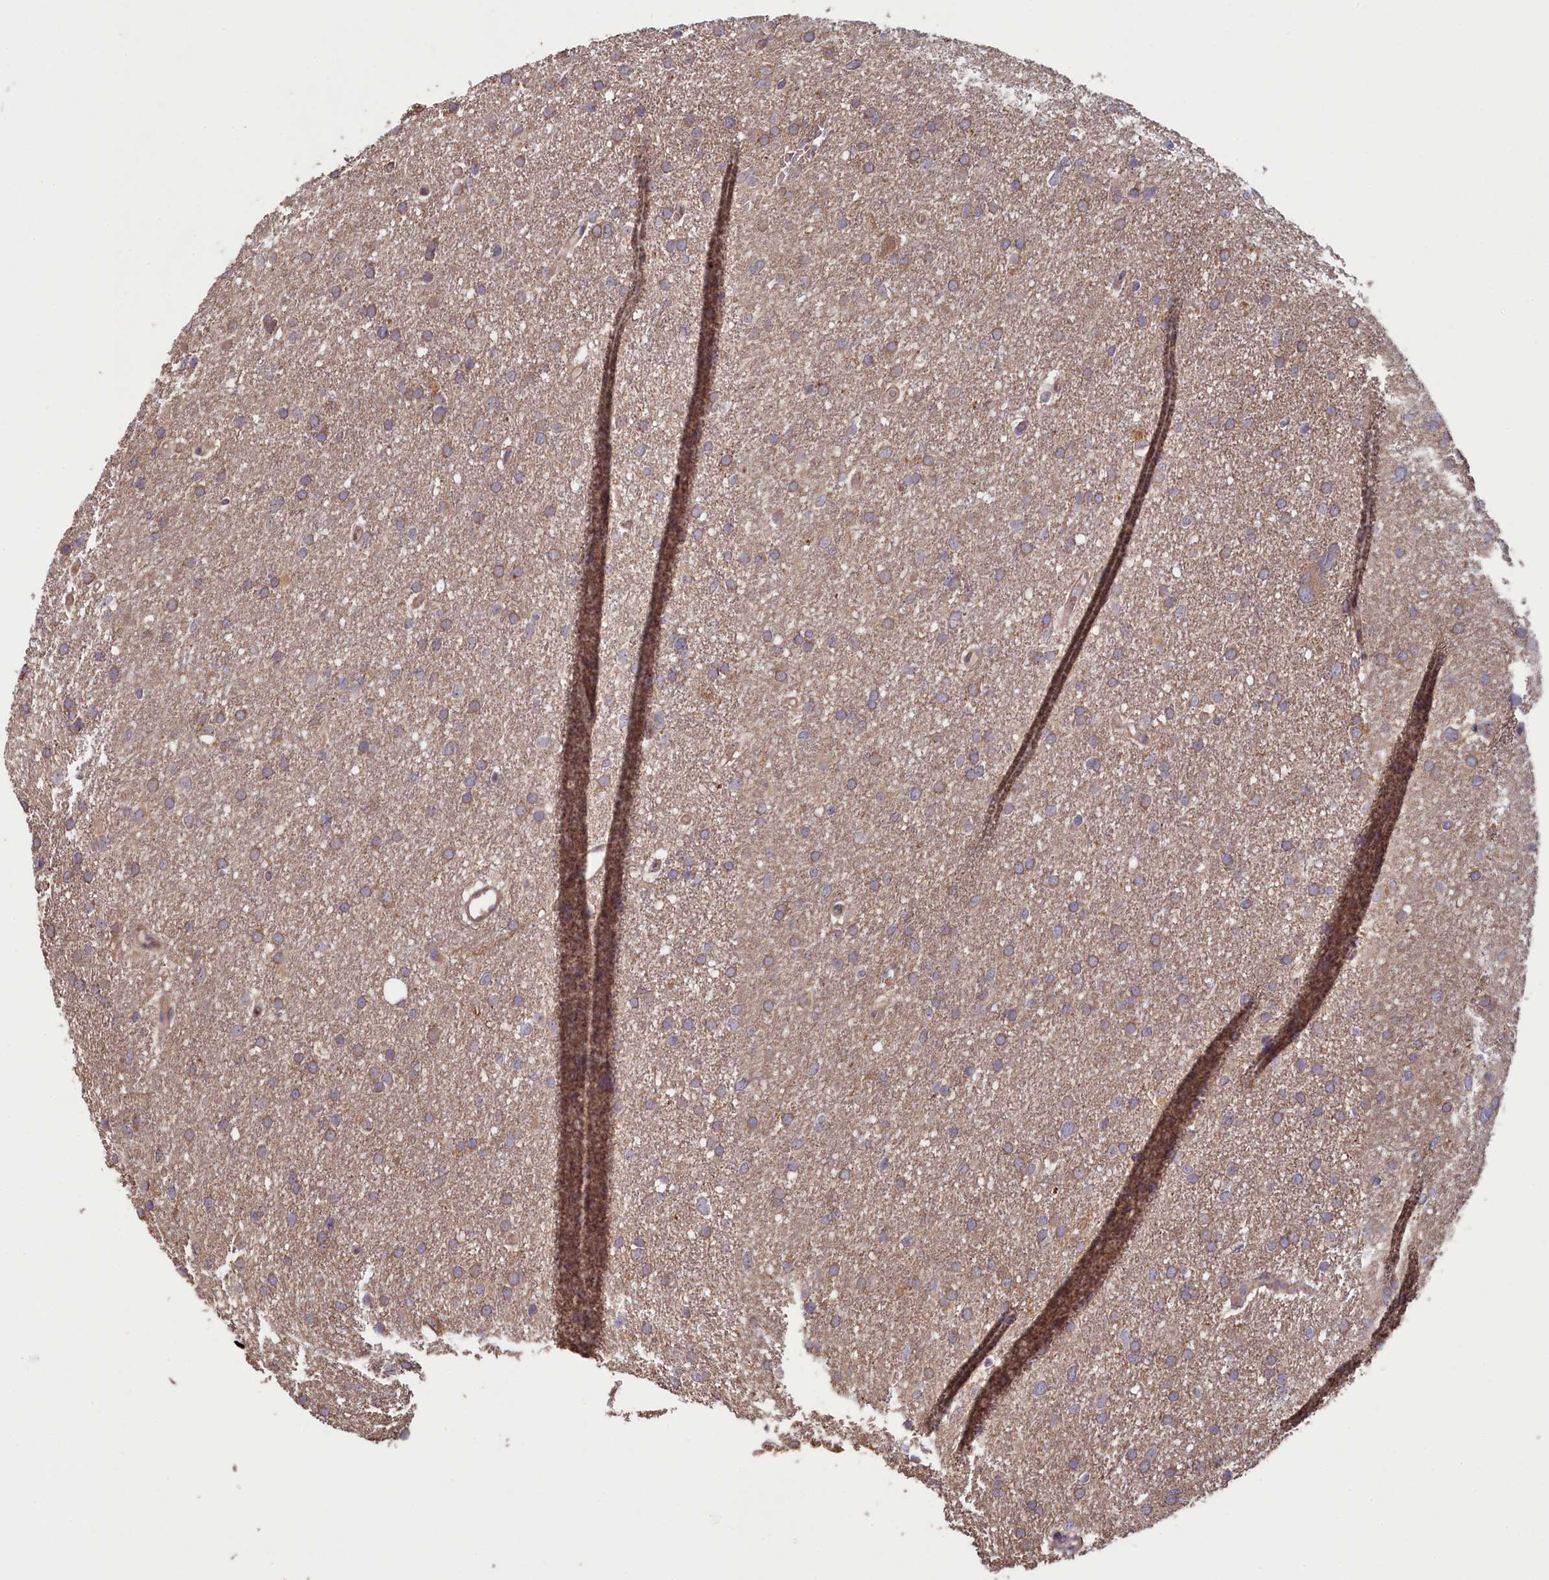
{"staining": {"intensity": "weak", "quantity": ">75%", "location": "cytoplasmic/membranous"}, "tissue": "glioma", "cell_type": "Tumor cells", "image_type": "cancer", "snomed": [{"axis": "morphology", "description": "Glioma, malignant, High grade"}, {"axis": "topography", "description": "Cerebral cortex"}], "caption": "Tumor cells display weak cytoplasmic/membranous expression in approximately >75% of cells in malignant glioma (high-grade).", "gene": "CIAO2B", "patient": {"sex": "female", "age": 36}}